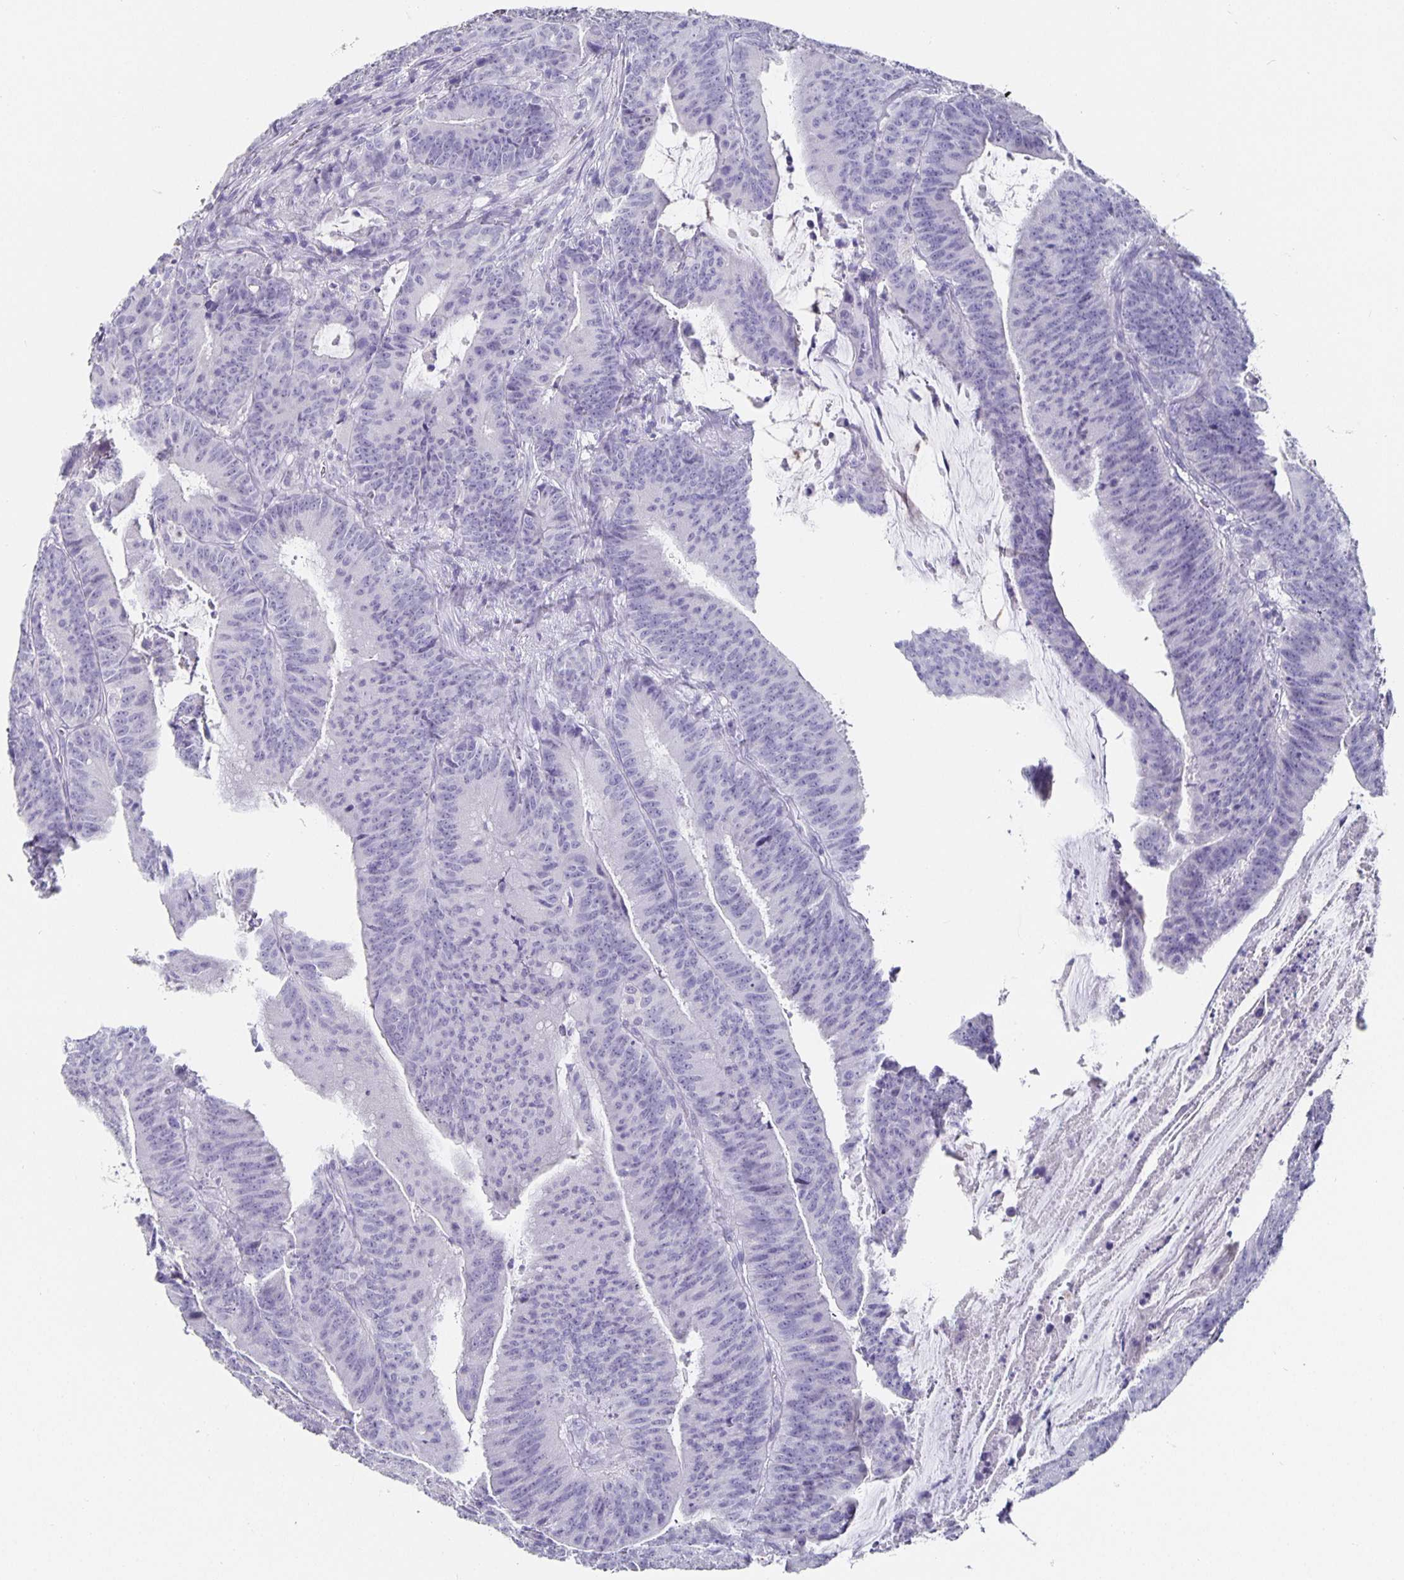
{"staining": {"intensity": "negative", "quantity": "none", "location": "none"}, "tissue": "colorectal cancer", "cell_type": "Tumor cells", "image_type": "cancer", "snomed": [{"axis": "morphology", "description": "Adenocarcinoma, NOS"}, {"axis": "topography", "description": "Colon"}], "caption": "High magnification brightfield microscopy of colorectal cancer stained with DAB (brown) and counterstained with hematoxylin (blue): tumor cells show no significant staining.", "gene": "CHGA", "patient": {"sex": "female", "age": 78}}